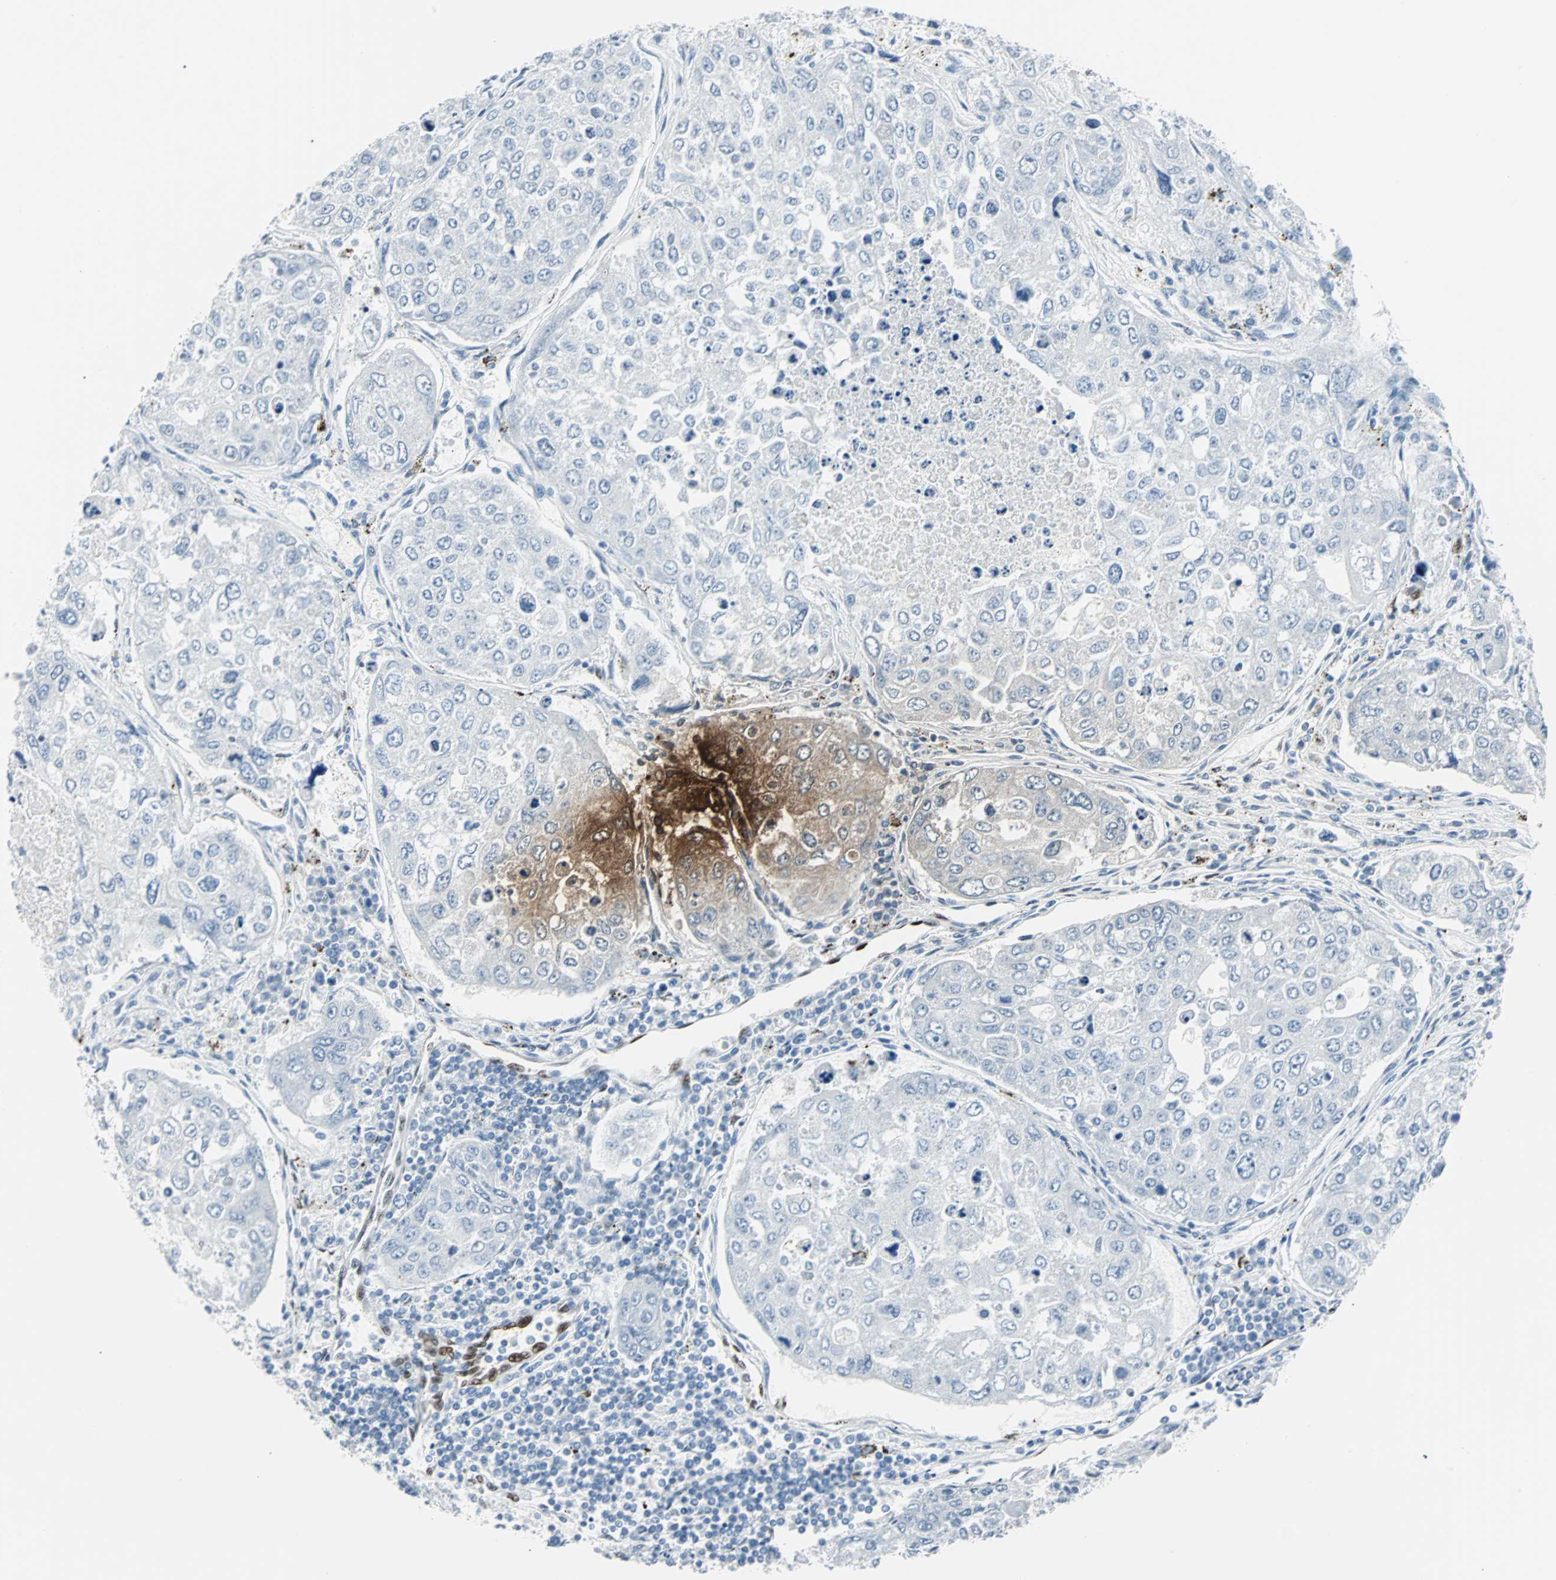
{"staining": {"intensity": "negative", "quantity": "none", "location": "none"}, "tissue": "urothelial cancer", "cell_type": "Tumor cells", "image_type": "cancer", "snomed": [{"axis": "morphology", "description": "Urothelial carcinoma, High grade"}, {"axis": "topography", "description": "Lymph node"}, {"axis": "topography", "description": "Urinary bladder"}], "caption": "A high-resolution histopathology image shows immunohistochemistry (IHC) staining of high-grade urothelial carcinoma, which shows no significant expression in tumor cells.", "gene": "IL33", "patient": {"sex": "male", "age": 51}}